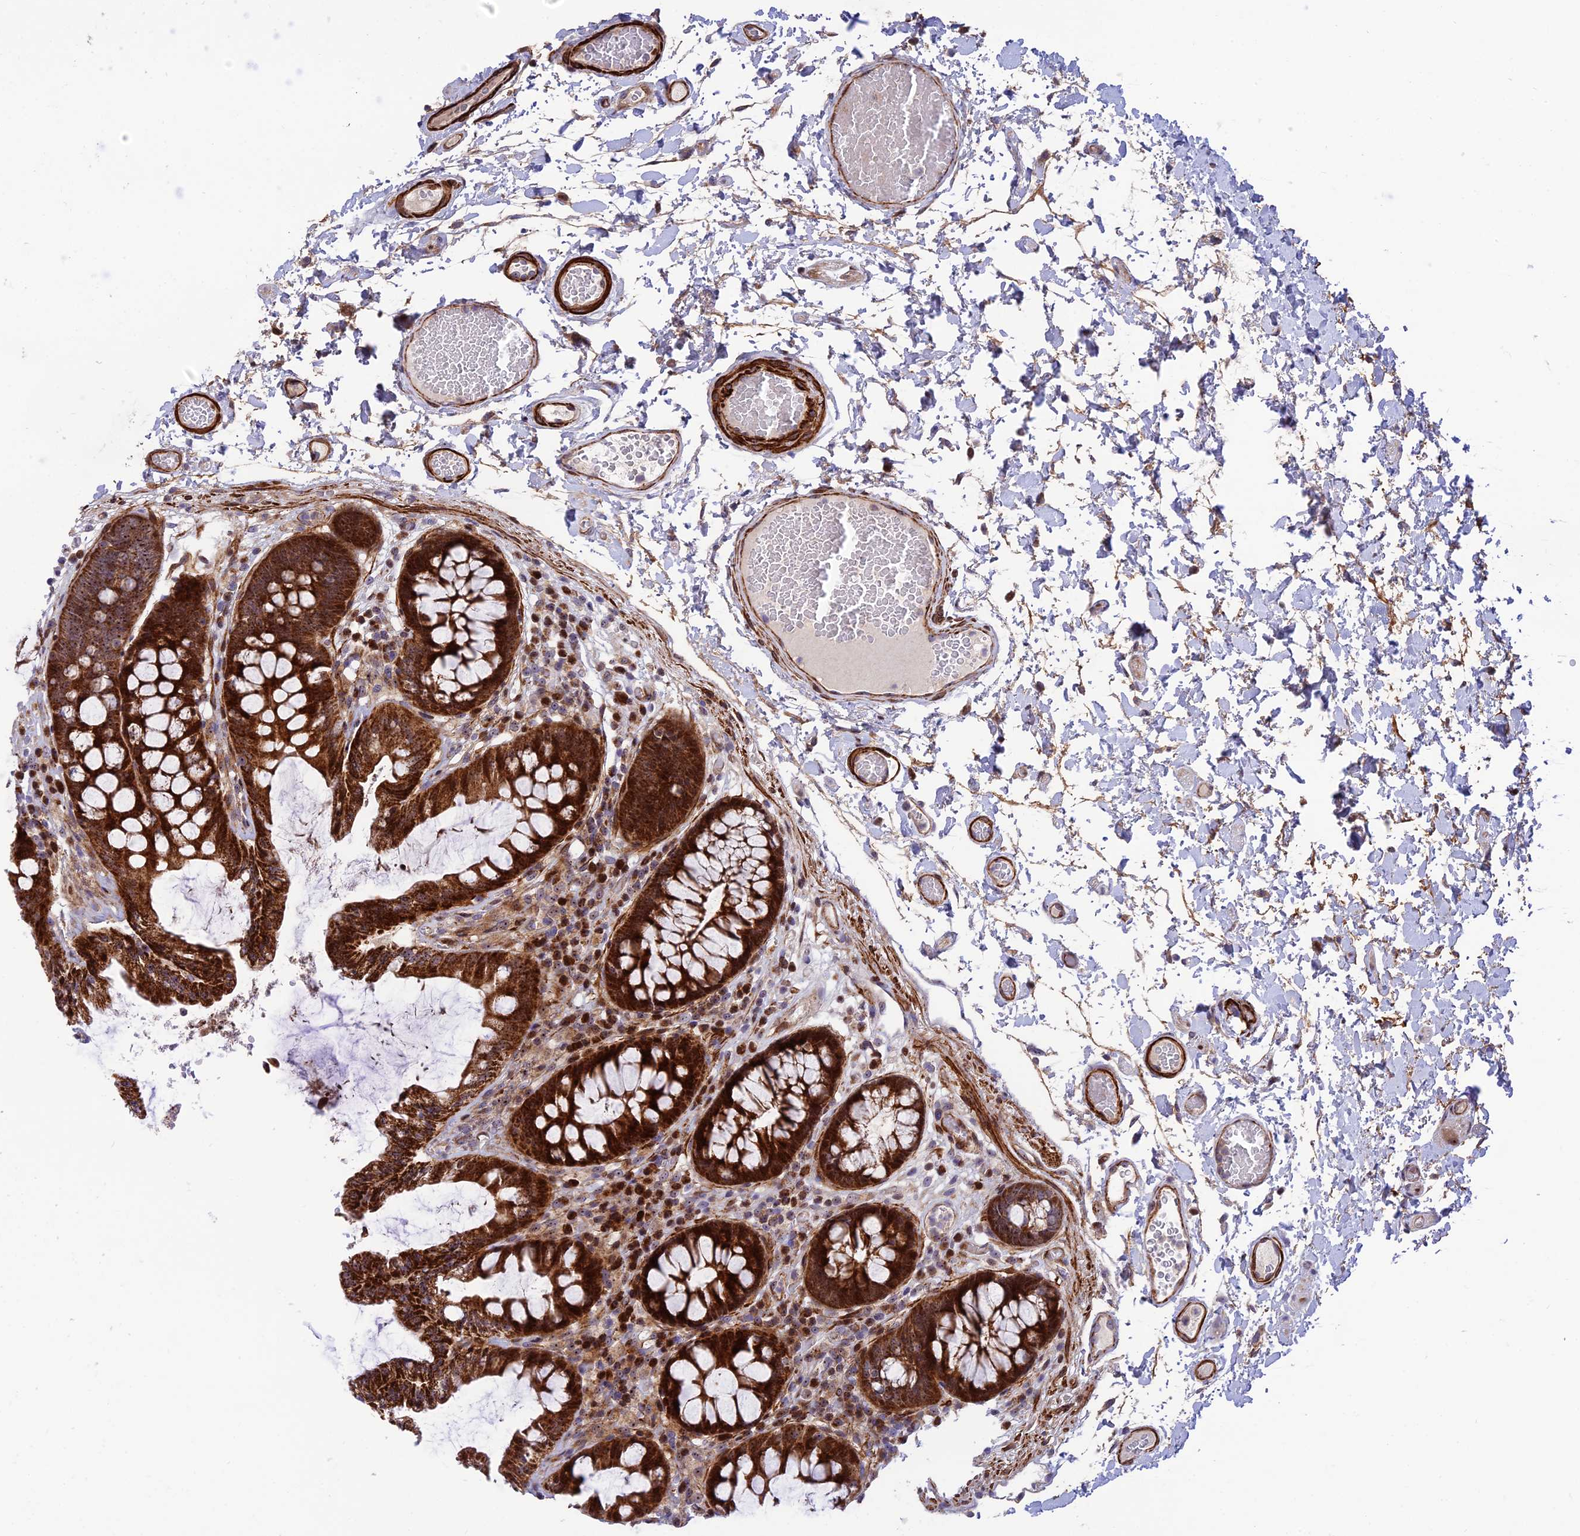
{"staining": {"intensity": "strong", "quantity": ">75%", "location": "cytoplasmic/membranous"}, "tissue": "colon", "cell_type": "Endothelial cells", "image_type": "normal", "snomed": [{"axis": "morphology", "description": "Normal tissue, NOS"}, {"axis": "topography", "description": "Colon"}], "caption": "A histopathology image of colon stained for a protein demonstrates strong cytoplasmic/membranous brown staining in endothelial cells. The staining was performed using DAB (3,3'-diaminobenzidine), with brown indicating positive protein expression. Nuclei are stained blue with hematoxylin.", "gene": "KBTBD7", "patient": {"sex": "male", "age": 84}}